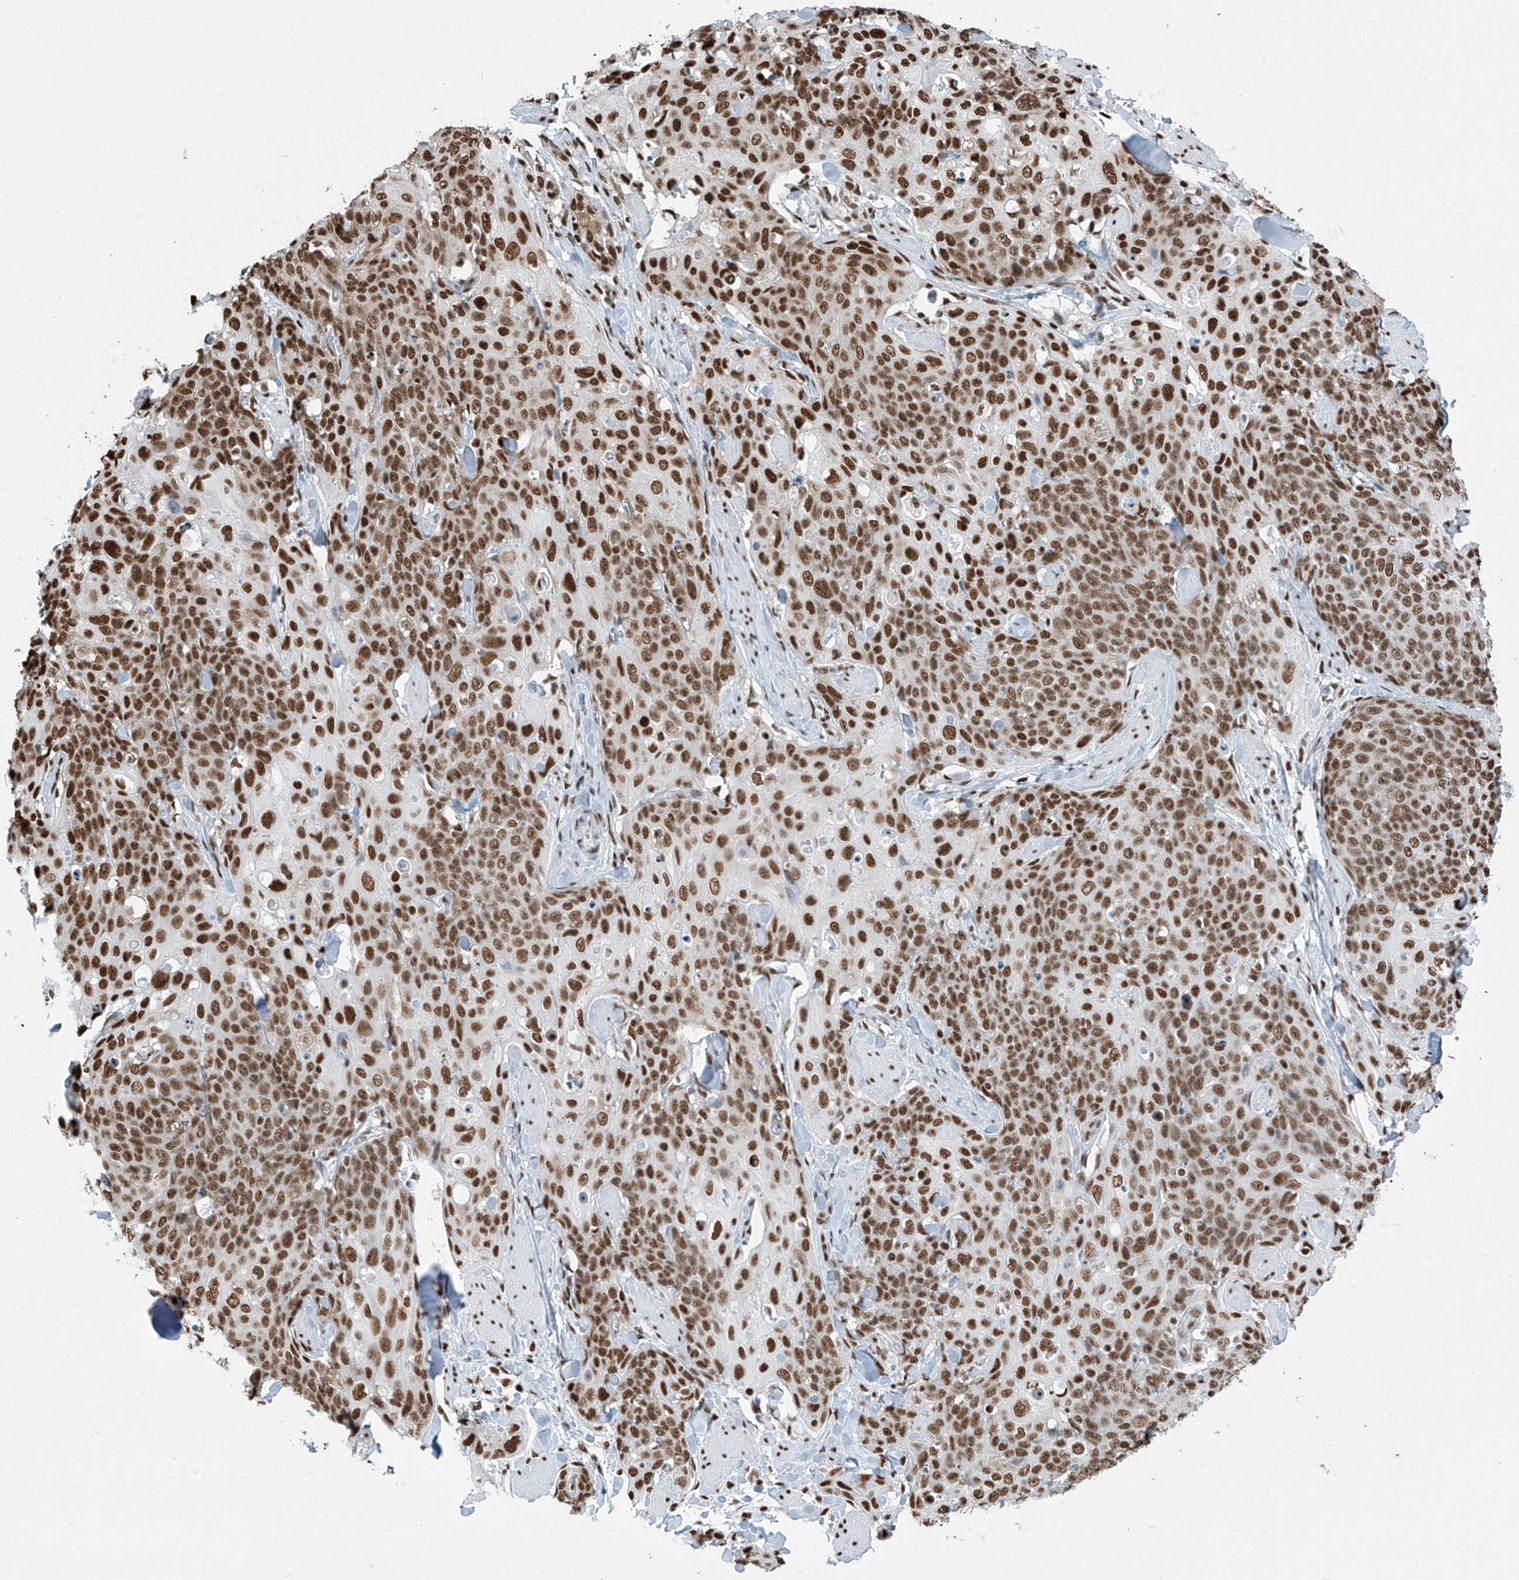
{"staining": {"intensity": "strong", "quantity": ">75%", "location": "nuclear"}, "tissue": "skin cancer", "cell_type": "Tumor cells", "image_type": "cancer", "snomed": [{"axis": "morphology", "description": "Squamous cell carcinoma, NOS"}, {"axis": "topography", "description": "Skin"}, {"axis": "topography", "description": "Vulva"}], "caption": "Tumor cells exhibit high levels of strong nuclear expression in approximately >75% of cells in human skin cancer (squamous cell carcinoma). (IHC, brightfield microscopy, high magnification).", "gene": "SARNP", "patient": {"sex": "female", "age": 85}}